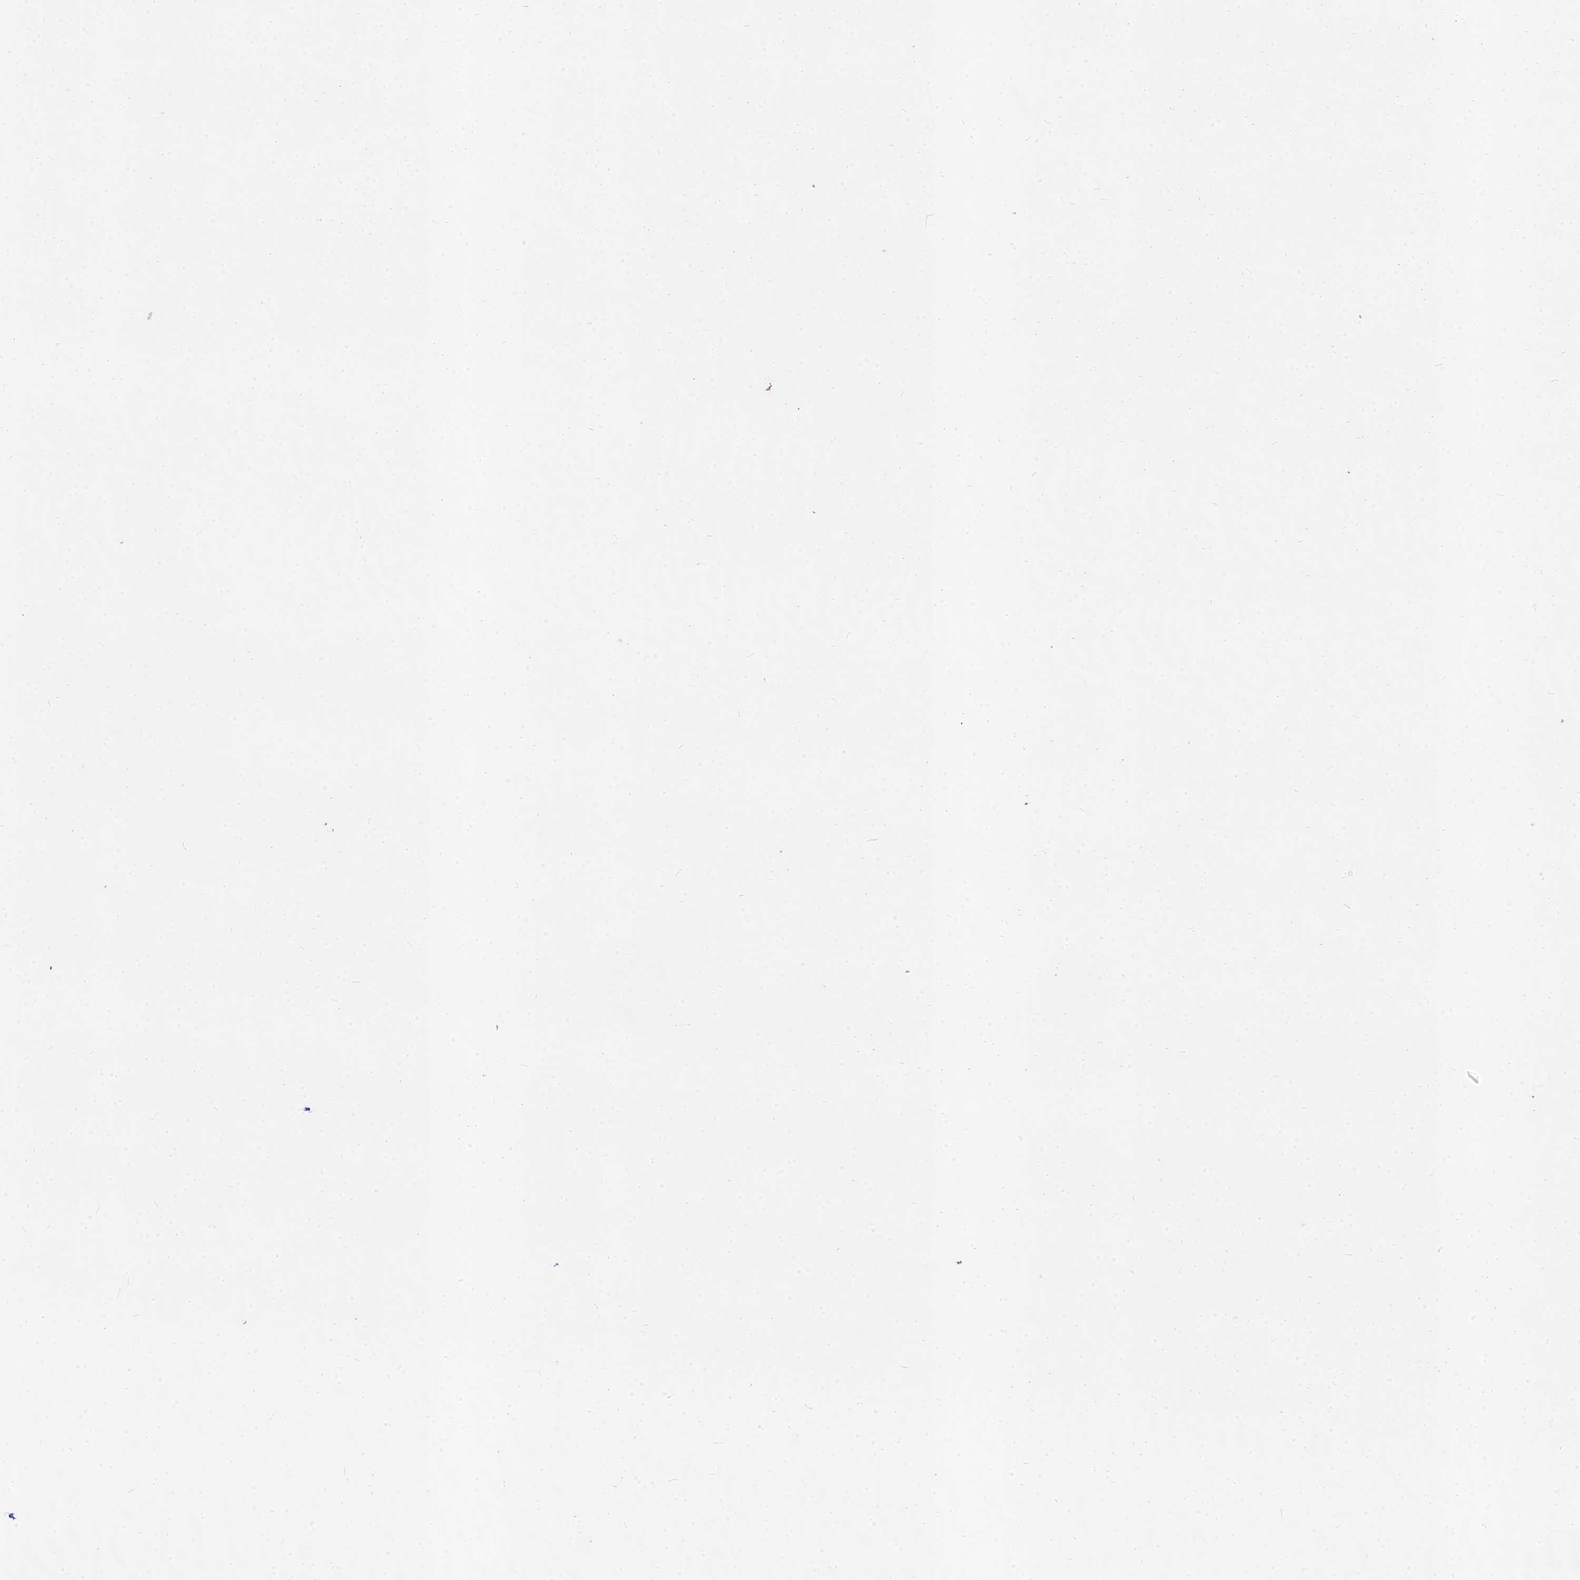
{"staining": {"intensity": "moderate", "quantity": "25%-75%", "location": "cytoplasmic/membranous"}, "tissue": "esophagus", "cell_type": "Squamous epithelial cells", "image_type": "normal", "snomed": [{"axis": "morphology", "description": "Normal tissue, NOS"}, {"axis": "topography", "description": "Esophagus"}], "caption": "High-magnification brightfield microscopy of normal esophagus stained with DAB (brown) and counterstained with hematoxylin (blue). squamous epithelial cells exhibit moderate cytoplasmic/membranous expression is seen in approximately25%-75% of cells.", "gene": "GRTP1", "patient": {"sex": "male", "age": 62}}